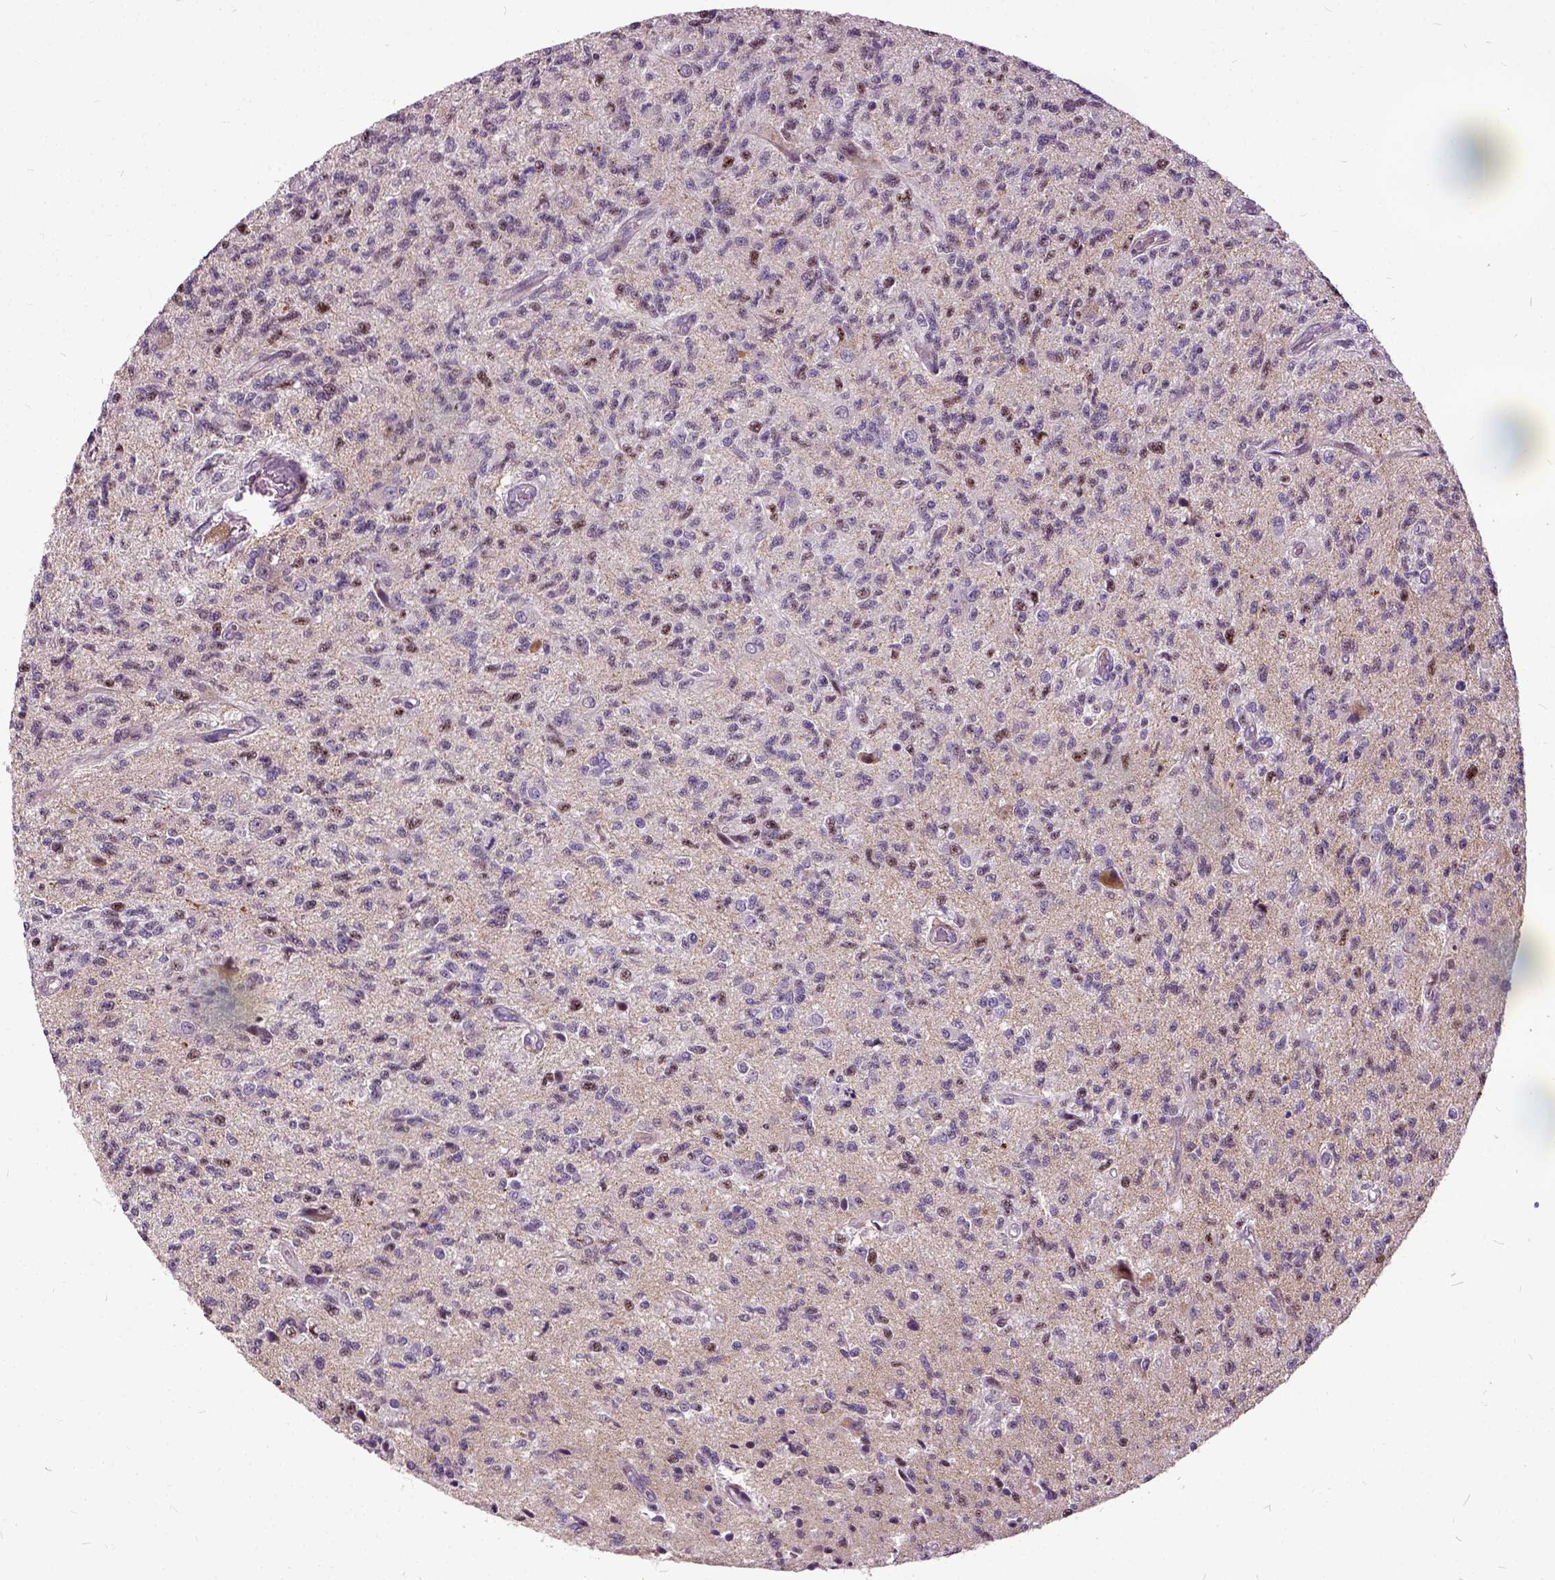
{"staining": {"intensity": "negative", "quantity": "none", "location": "none"}, "tissue": "glioma", "cell_type": "Tumor cells", "image_type": "cancer", "snomed": [{"axis": "morphology", "description": "Glioma, malignant, High grade"}, {"axis": "topography", "description": "Brain"}], "caption": "Glioma stained for a protein using immunohistochemistry reveals no expression tumor cells.", "gene": "ILRUN", "patient": {"sex": "male", "age": 56}}